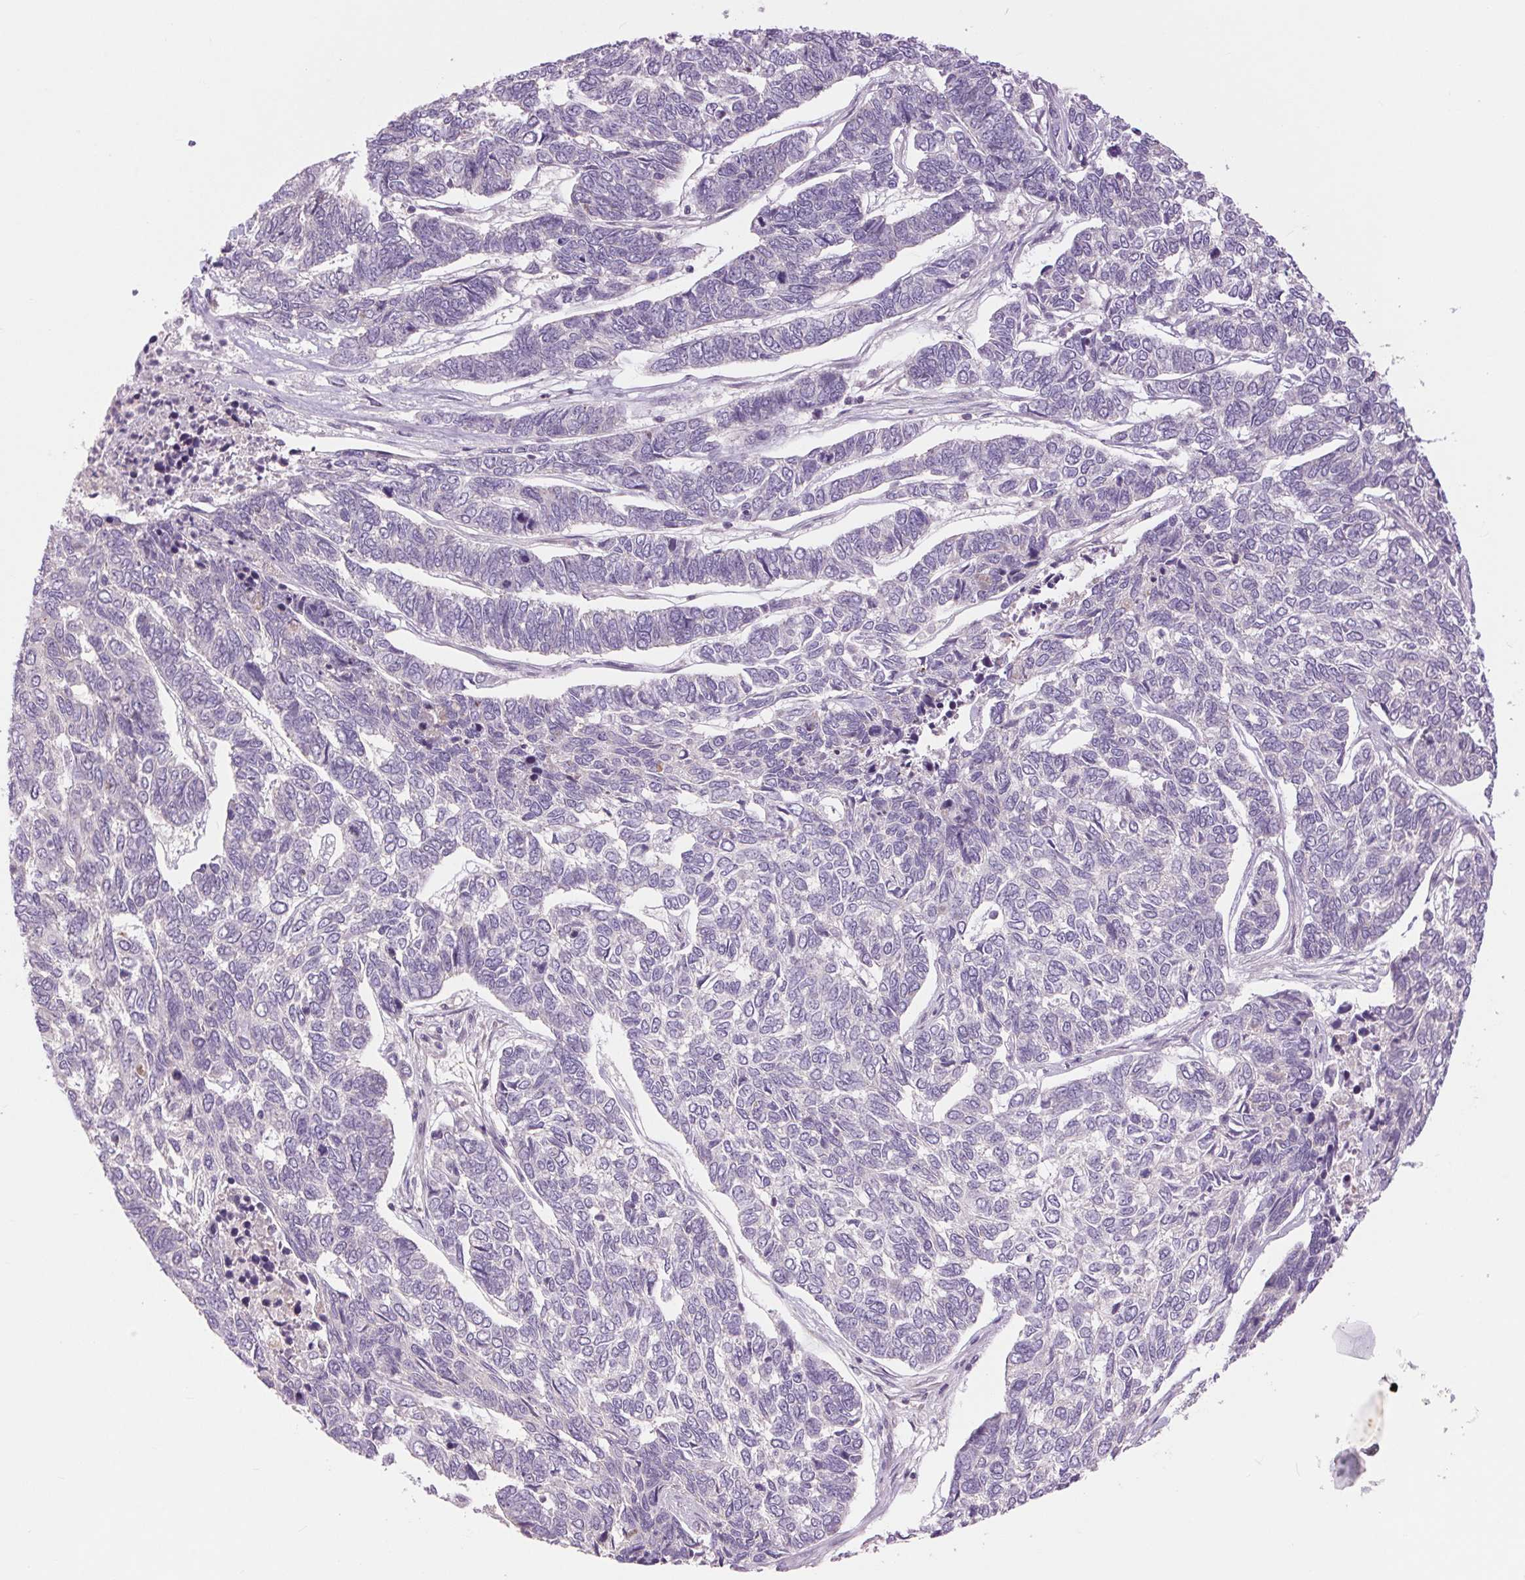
{"staining": {"intensity": "negative", "quantity": "none", "location": "none"}, "tissue": "skin cancer", "cell_type": "Tumor cells", "image_type": "cancer", "snomed": [{"axis": "morphology", "description": "Basal cell carcinoma"}, {"axis": "topography", "description": "Skin"}], "caption": "High power microscopy histopathology image of an immunohistochemistry (IHC) histopathology image of skin cancer (basal cell carcinoma), revealing no significant positivity in tumor cells. Brightfield microscopy of IHC stained with DAB (3,3'-diaminobenzidine) (brown) and hematoxylin (blue), captured at high magnification.", "gene": "CTNNA3", "patient": {"sex": "female", "age": 65}}